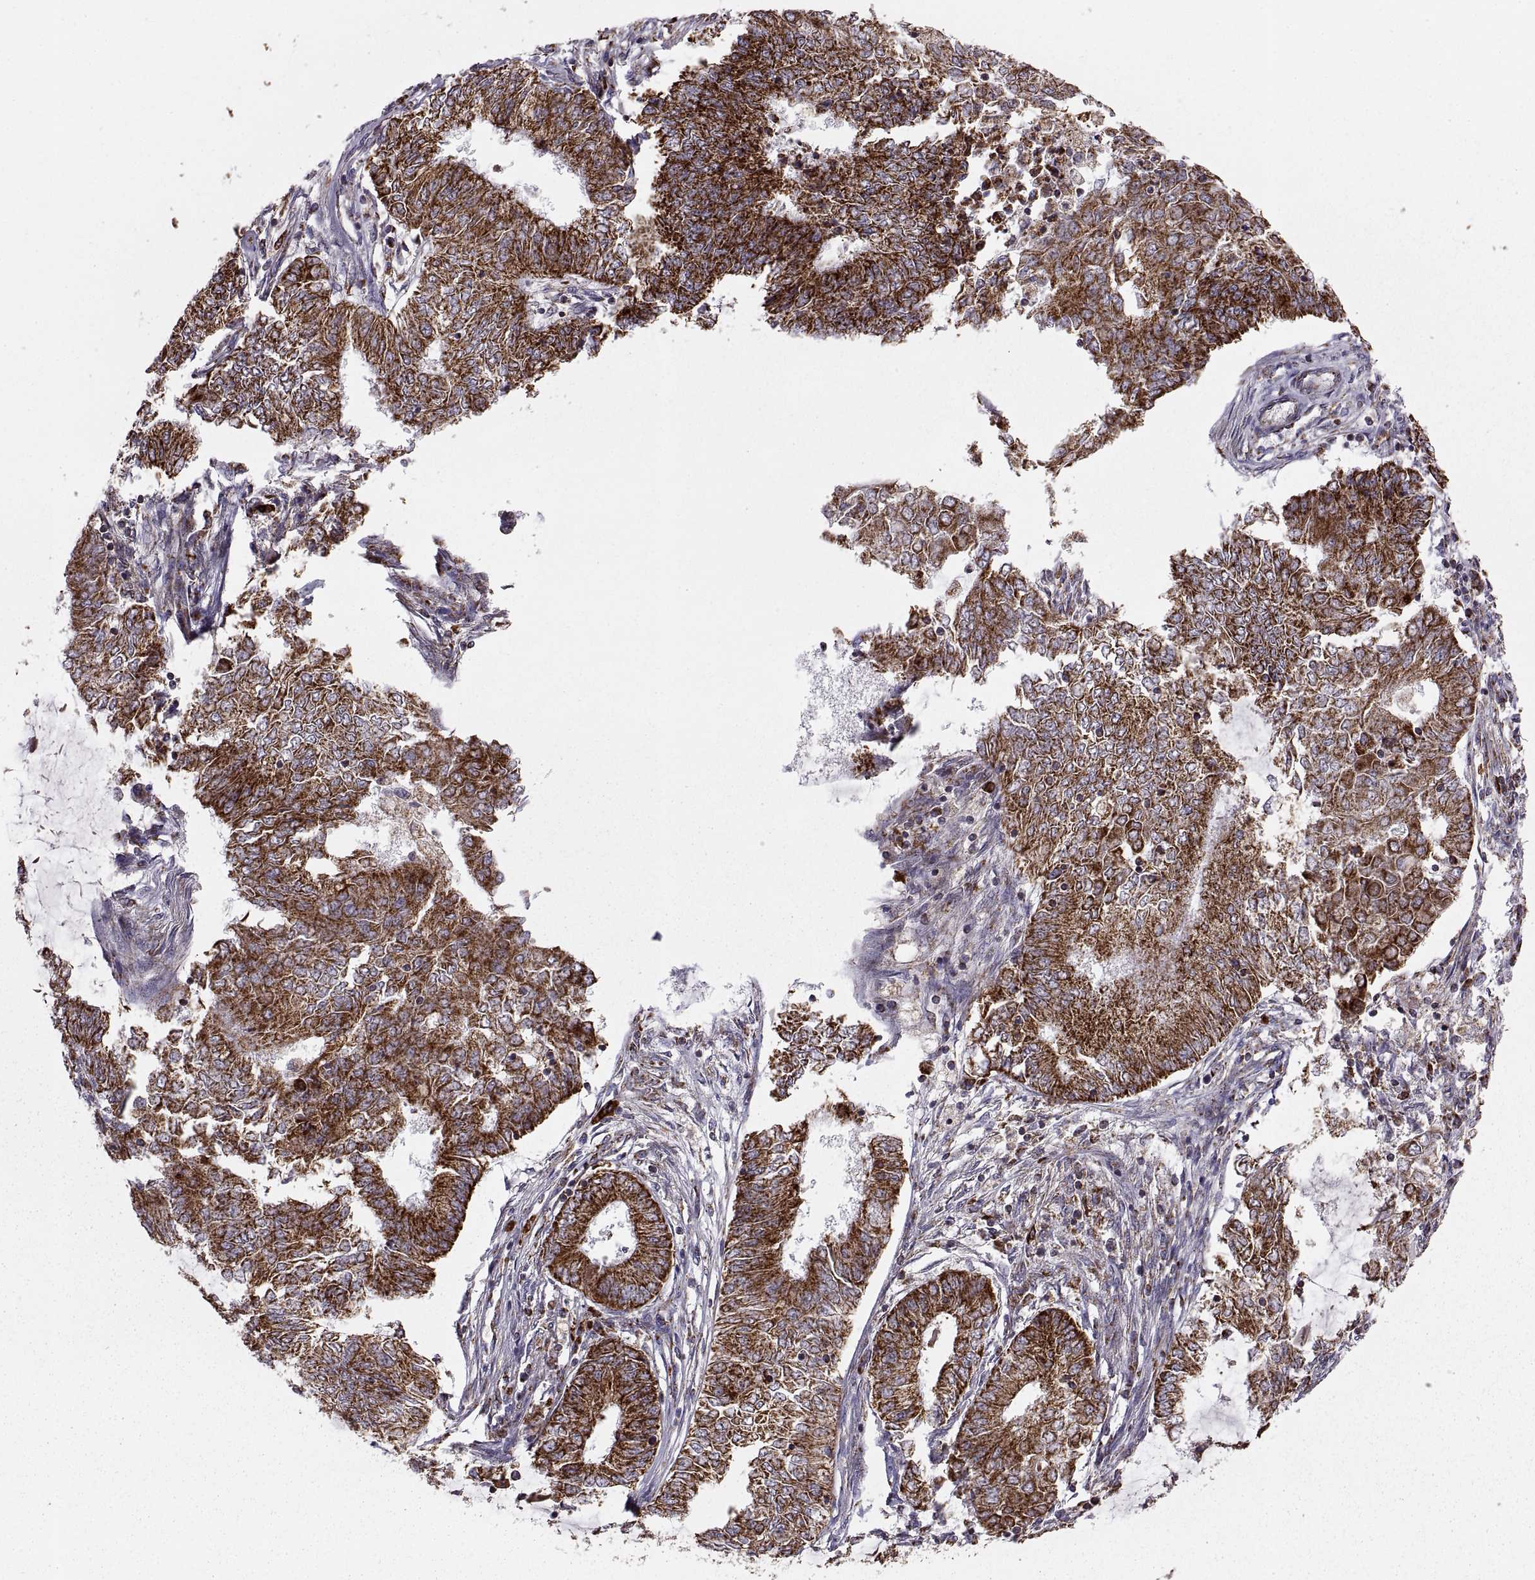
{"staining": {"intensity": "strong", "quantity": ">75%", "location": "cytoplasmic/membranous"}, "tissue": "endometrial cancer", "cell_type": "Tumor cells", "image_type": "cancer", "snomed": [{"axis": "morphology", "description": "Adenocarcinoma, NOS"}, {"axis": "topography", "description": "Endometrium"}], "caption": "Endometrial cancer (adenocarcinoma) stained for a protein (brown) demonstrates strong cytoplasmic/membranous positive positivity in approximately >75% of tumor cells.", "gene": "ARSD", "patient": {"sex": "female", "age": 62}}